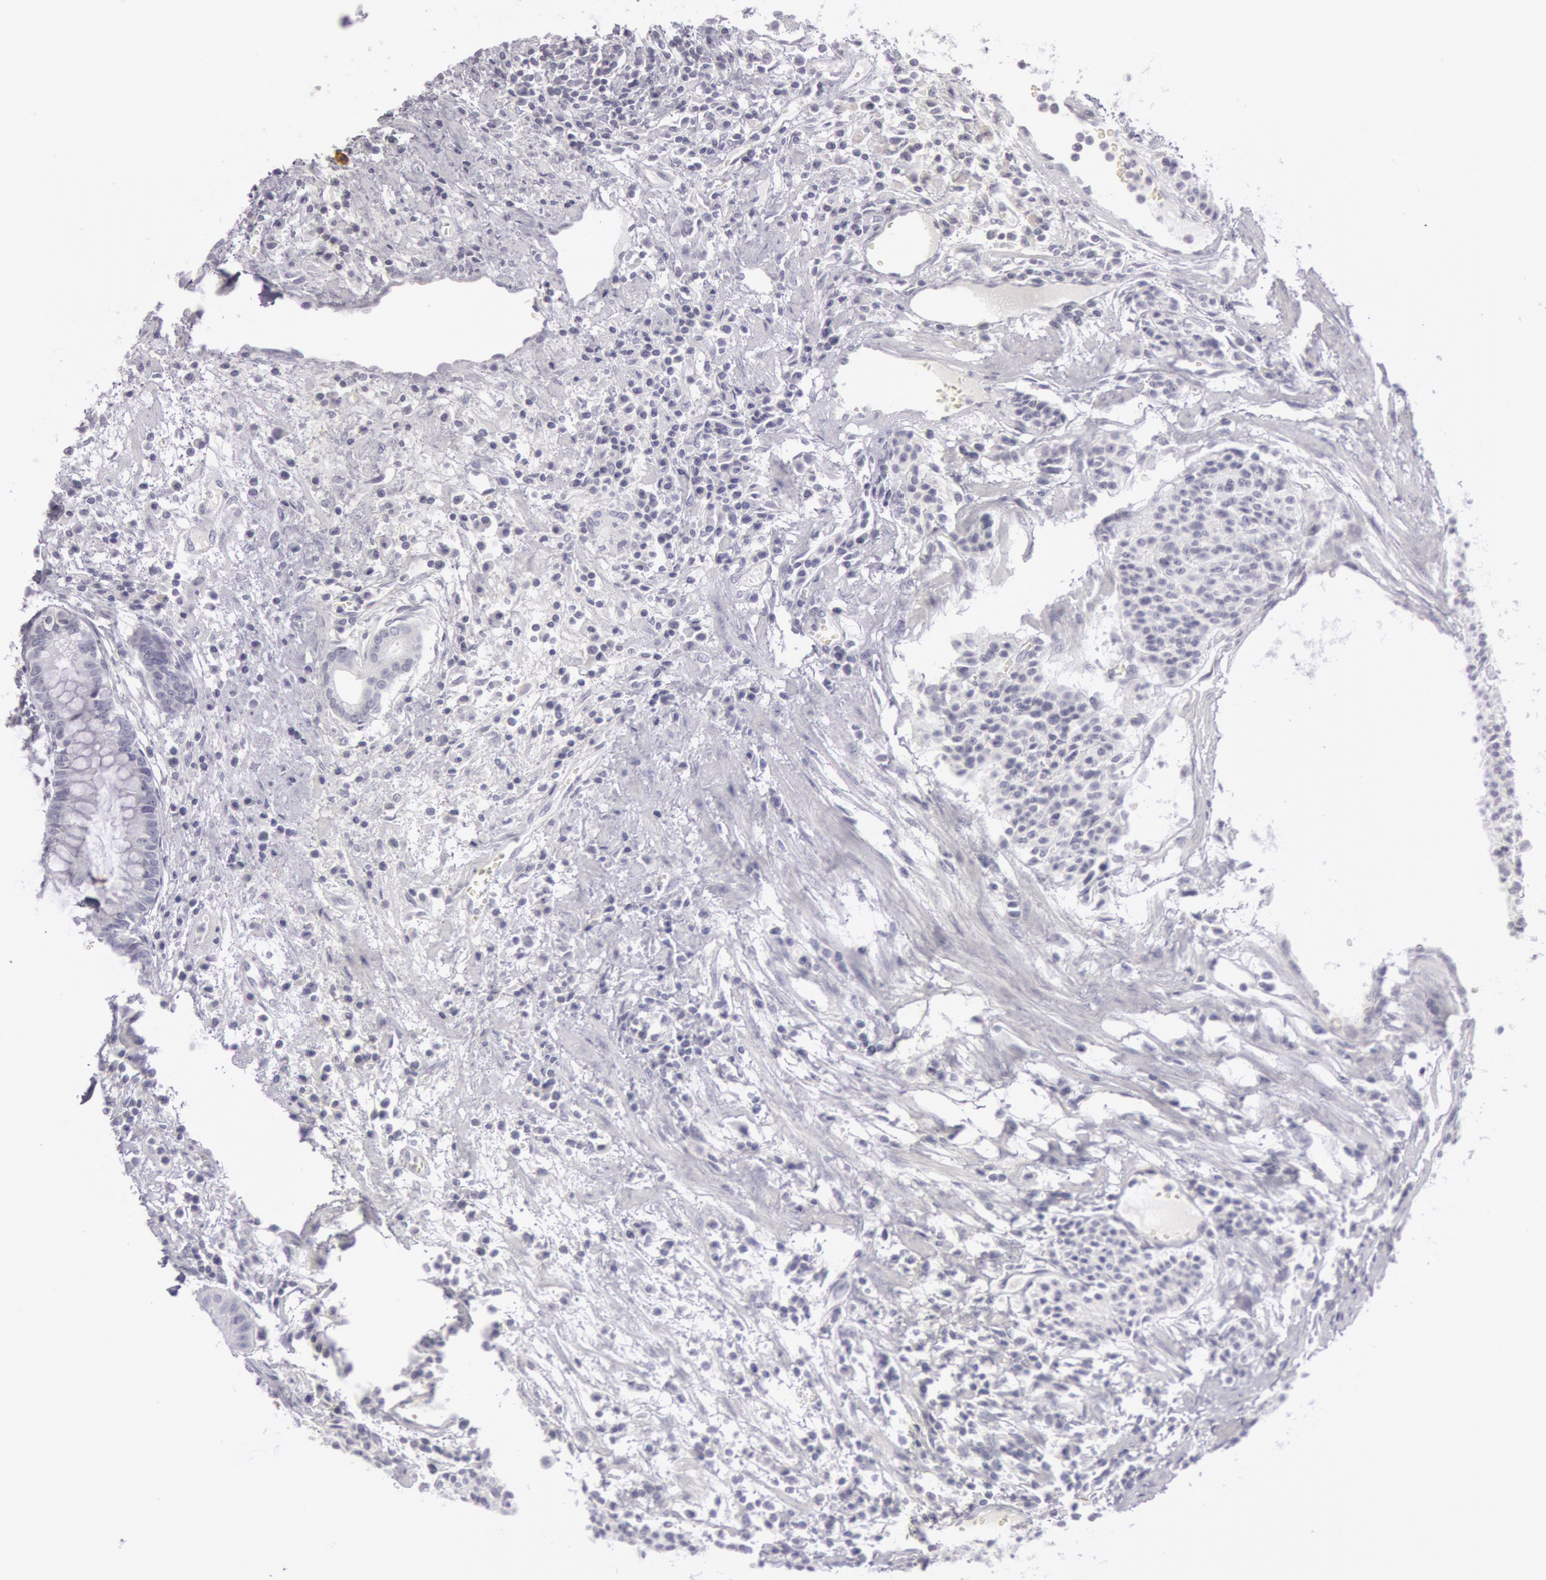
{"staining": {"intensity": "negative", "quantity": "none", "location": "none"}, "tissue": "carcinoid", "cell_type": "Tumor cells", "image_type": "cancer", "snomed": [{"axis": "morphology", "description": "Carcinoid, malignant, NOS"}, {"axis": "topography", "description": "Stomach"}], "caption": "Immunohistochemical staining of carcinoid shows no significant positivity in tumor cells.", "gene": "KRT16", "patient": {"sex": "female", "age": 76}}